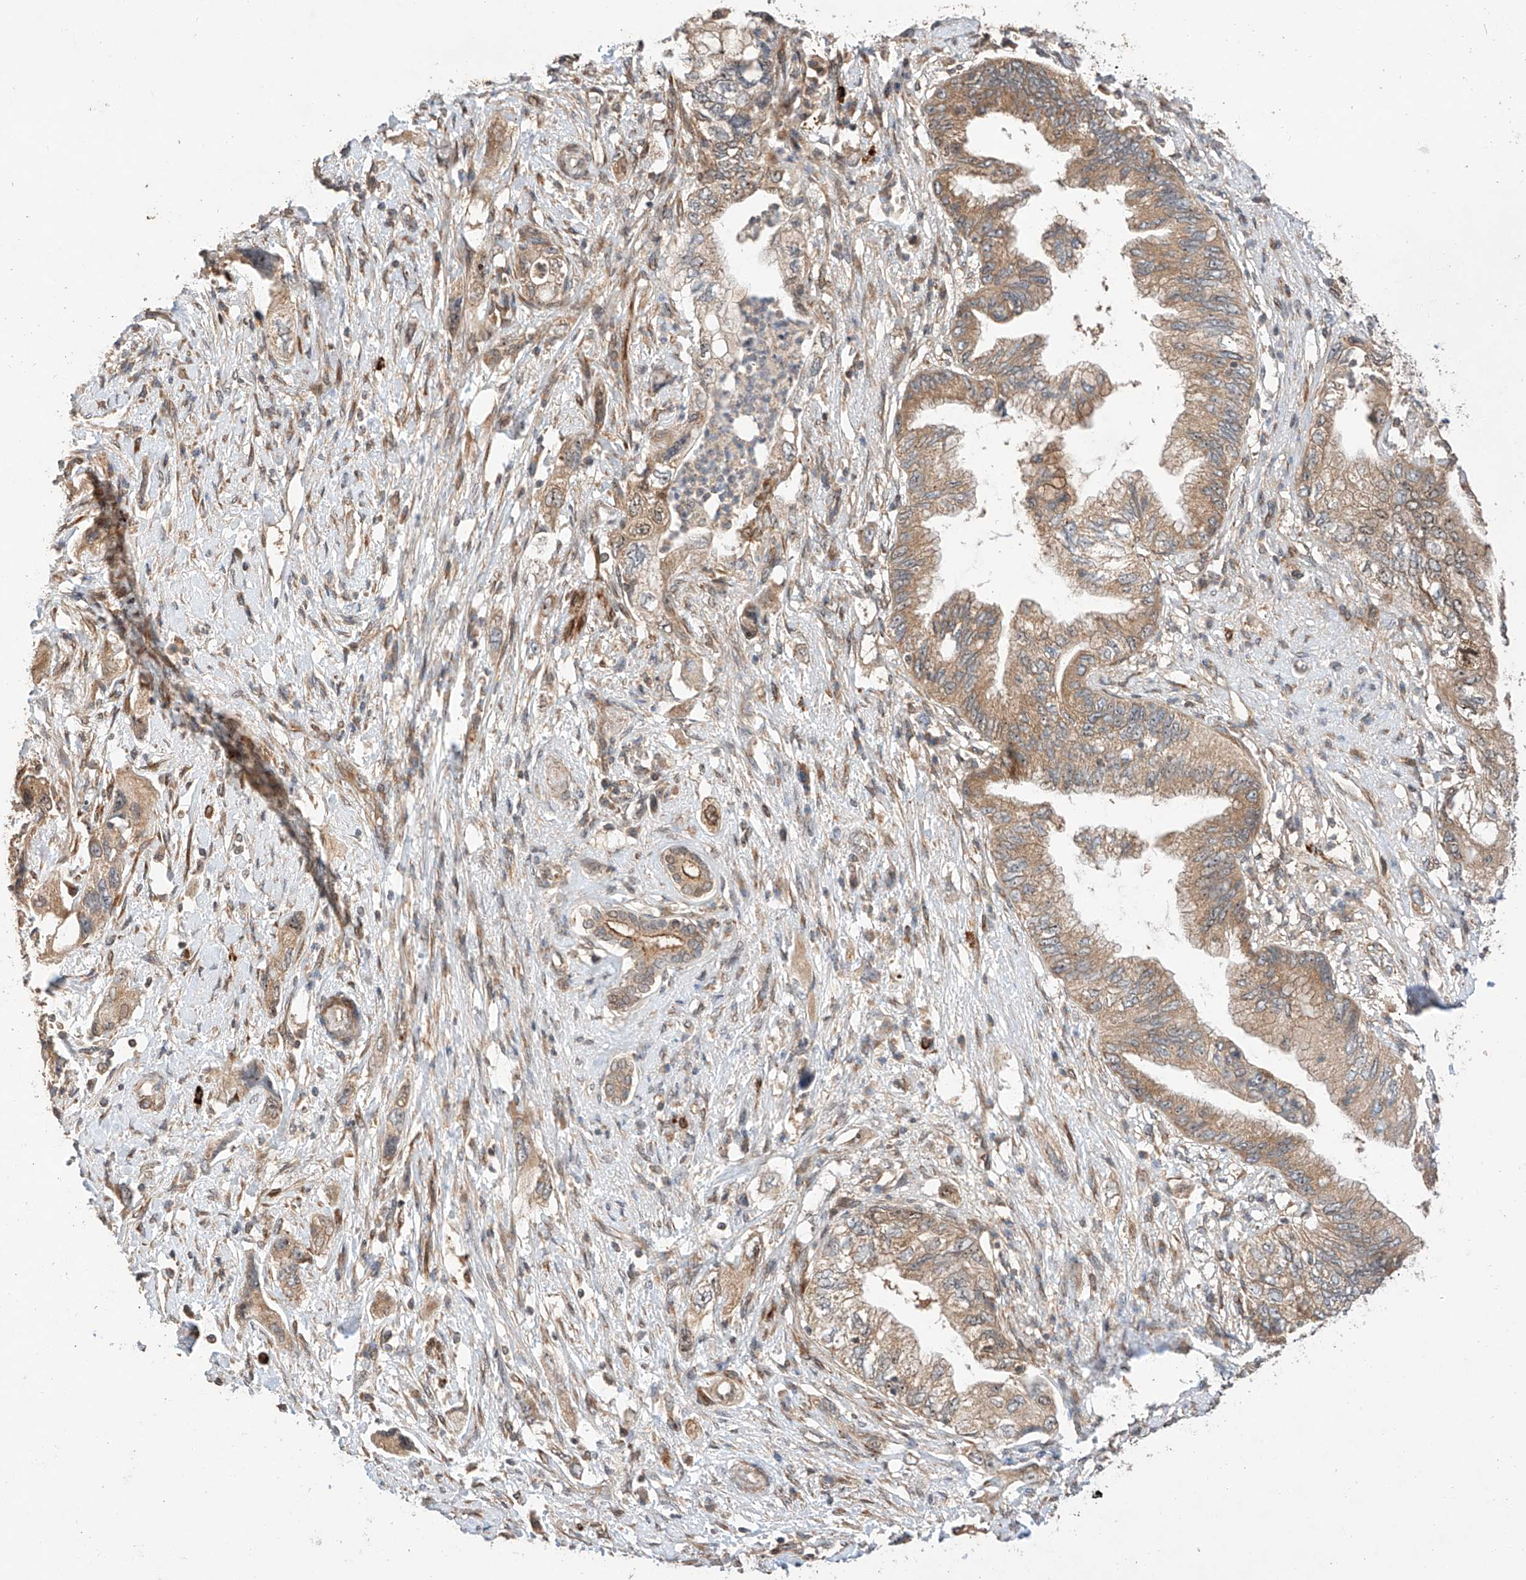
{"staining": {"intensity": "weak", "quantity": ">75%", "location": "cytoplasmic/membranous"}, "tissue": "pancreatic cancer", "cell_type": "Tumor cells", "image_type": "cancer", "snomed": [{"axis": "morphology", "description": "Adenocarcinoma, NOS"}, {"axis": "topography", "description": "Pancreas"}], "caption": "A micrograph of human pancreatic adenocarcinoma stained for a protein displays weak cytoplasmic/membranous brown staining in tumor cells. Nuclei are stained in blue.", "gene": "RAB23", "patient": {"sex": "female", "age": 73}}